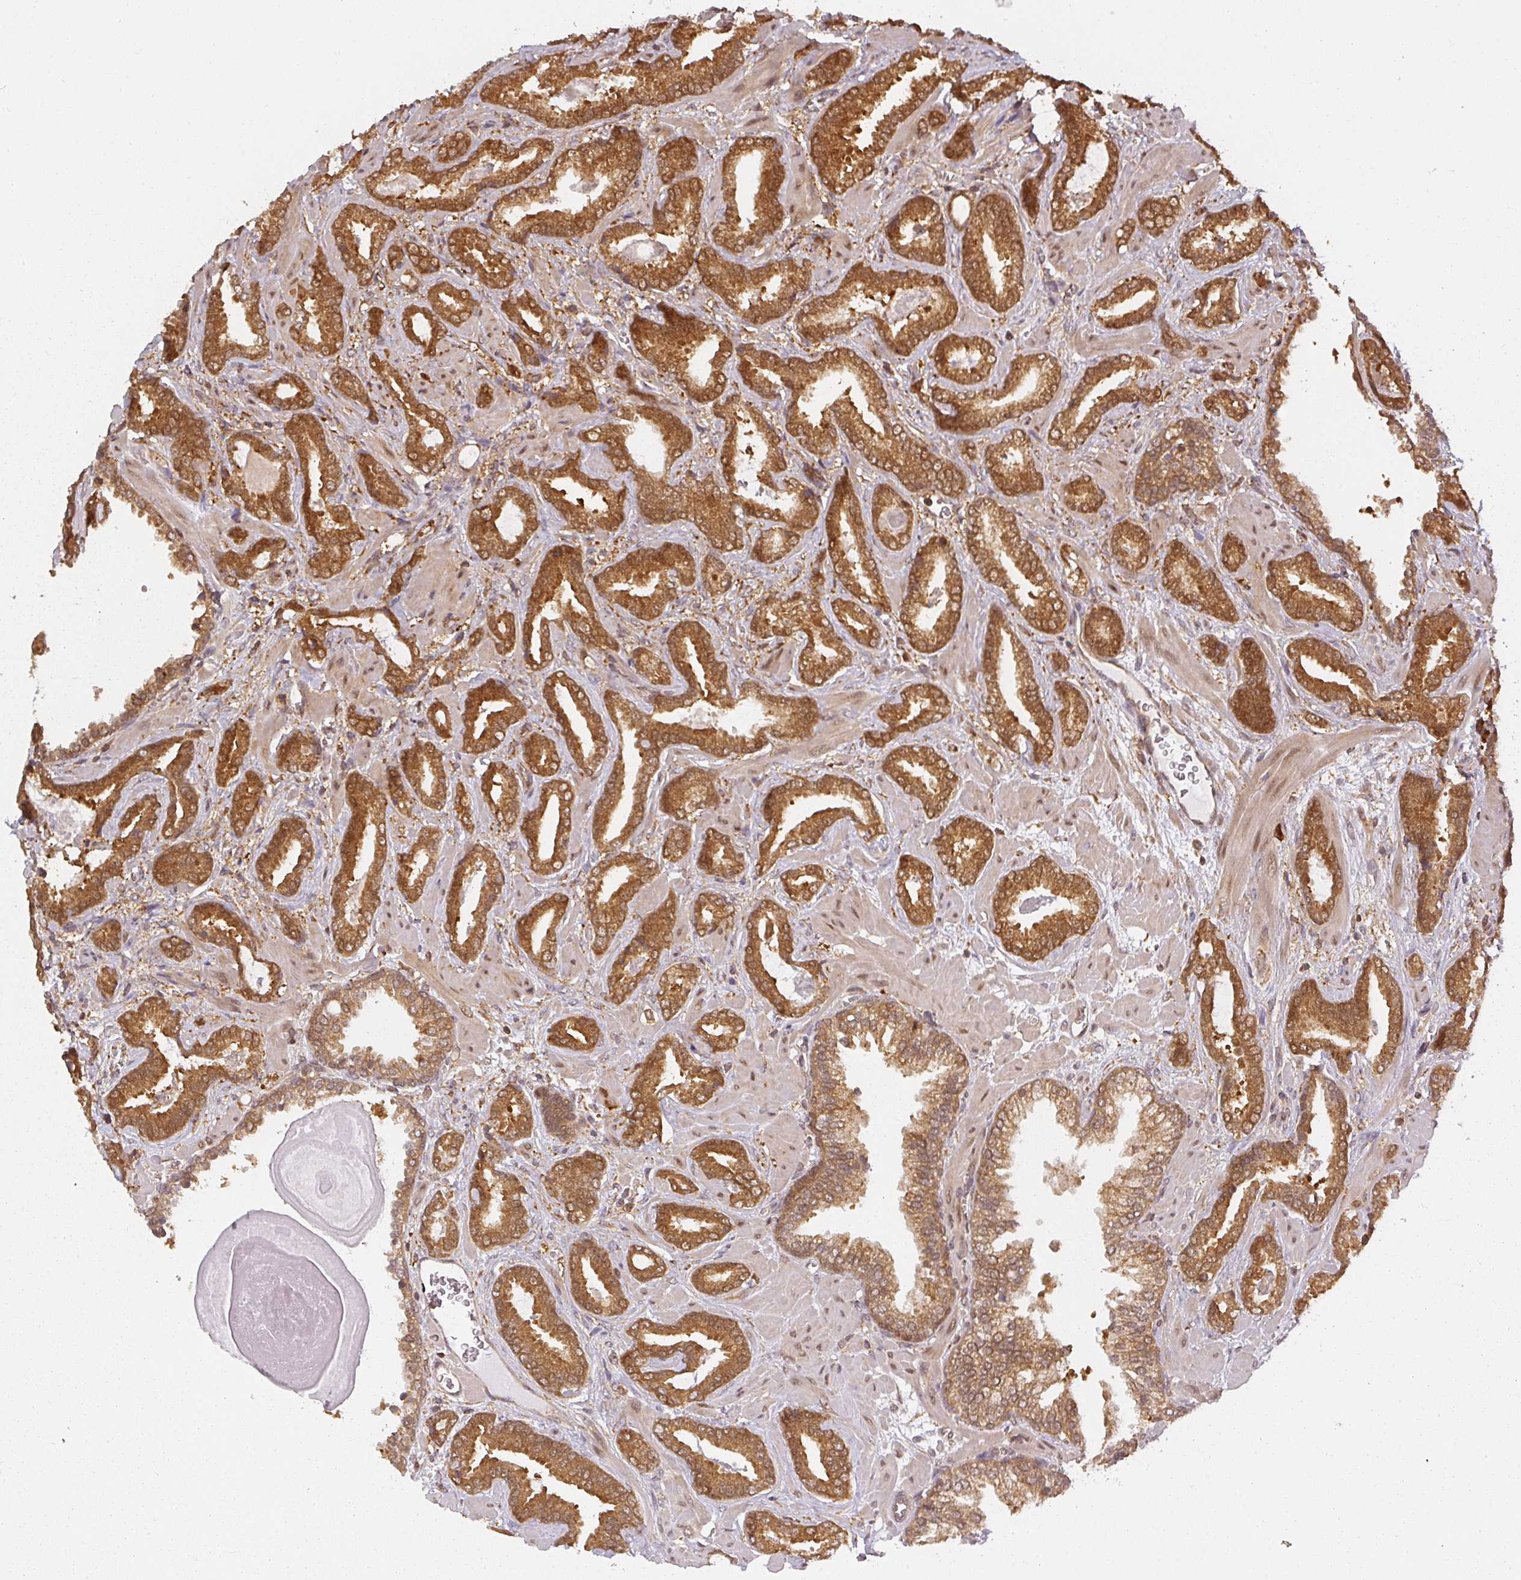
{"staining": {"intensity": "strong", "quantity": ">75%", "location": "cytoplasmic/membranous"}, "tissue": "prostate cancer", "cell_type": "Tumor cells", "image_type": "cancer", "snomed": [{"axis": "morphology", "description": "Adenocarcinoma, Low grade"}, {"axis": "topography", "description": "Prostate"}], "caption": "Protein staining exhibits strong cytoplasmic/membranous staining in about >75% of tumor cells in prostate adenocarcinoma (low-grade). (Stains: DAB in brown, nuclei in blue, Microscopy: brightfield microscopy at high magnification).", "gene": "PPP6R3", "patient": {"sex": "male", "age": 62}}